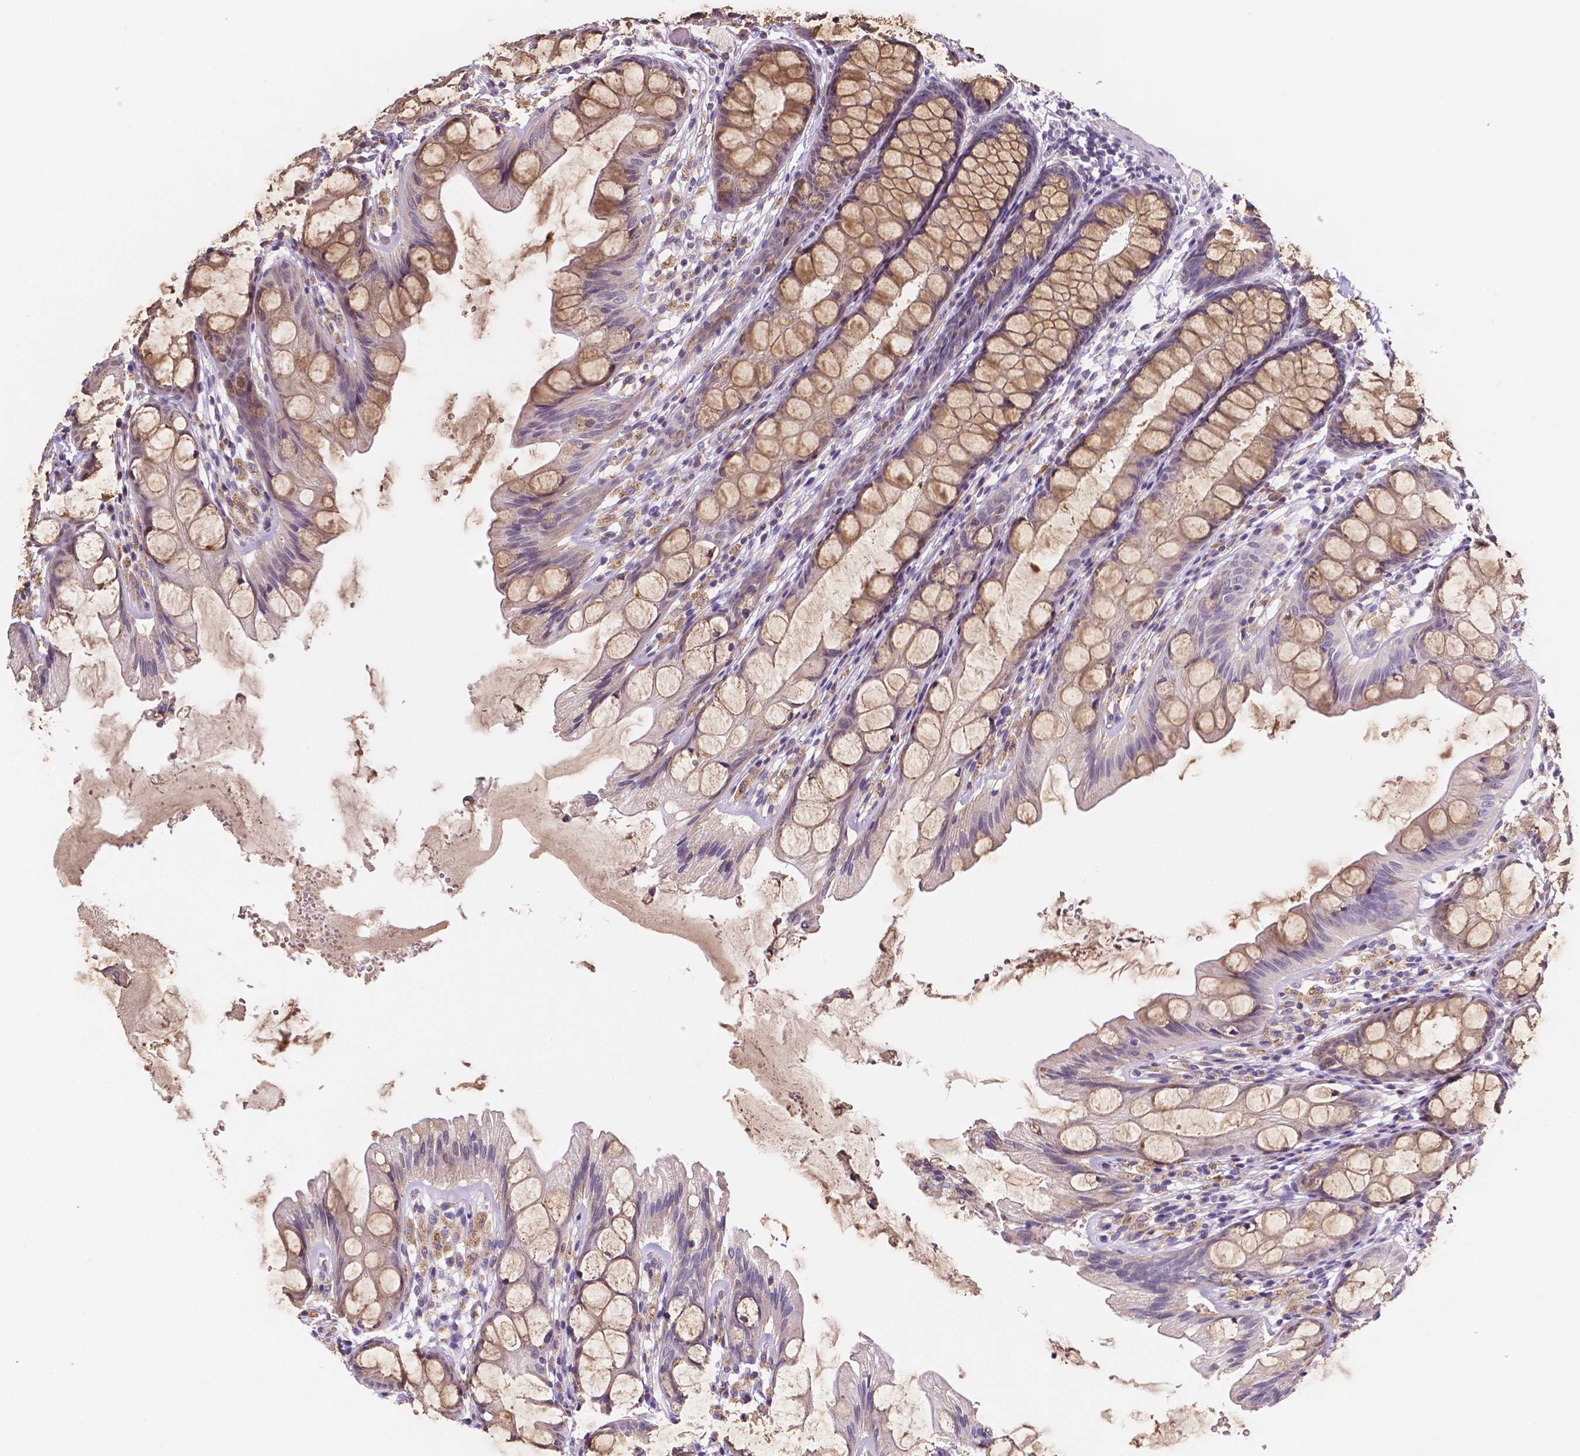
{"staining": {"intensity": "moderate", "quantity": ">75%", "location": "cytoplasmic/membranous"}, "tissue": "colon", "cell_type": "Endothelial cells", "image_type": "normal", "snomed": [{"axis": "morphology", "description": "Normal tissue, NOS"}, {"axis": "topography", "description": "Colon"}], "caption": "Protein expression by immunohistochemistry reveals moderate cytoplasmic/membranous positivity in approximately >75% of endothelial cells in benign colon.", "gene": "ELAVL2", "patient": {"sex": "male", "age": 47}}